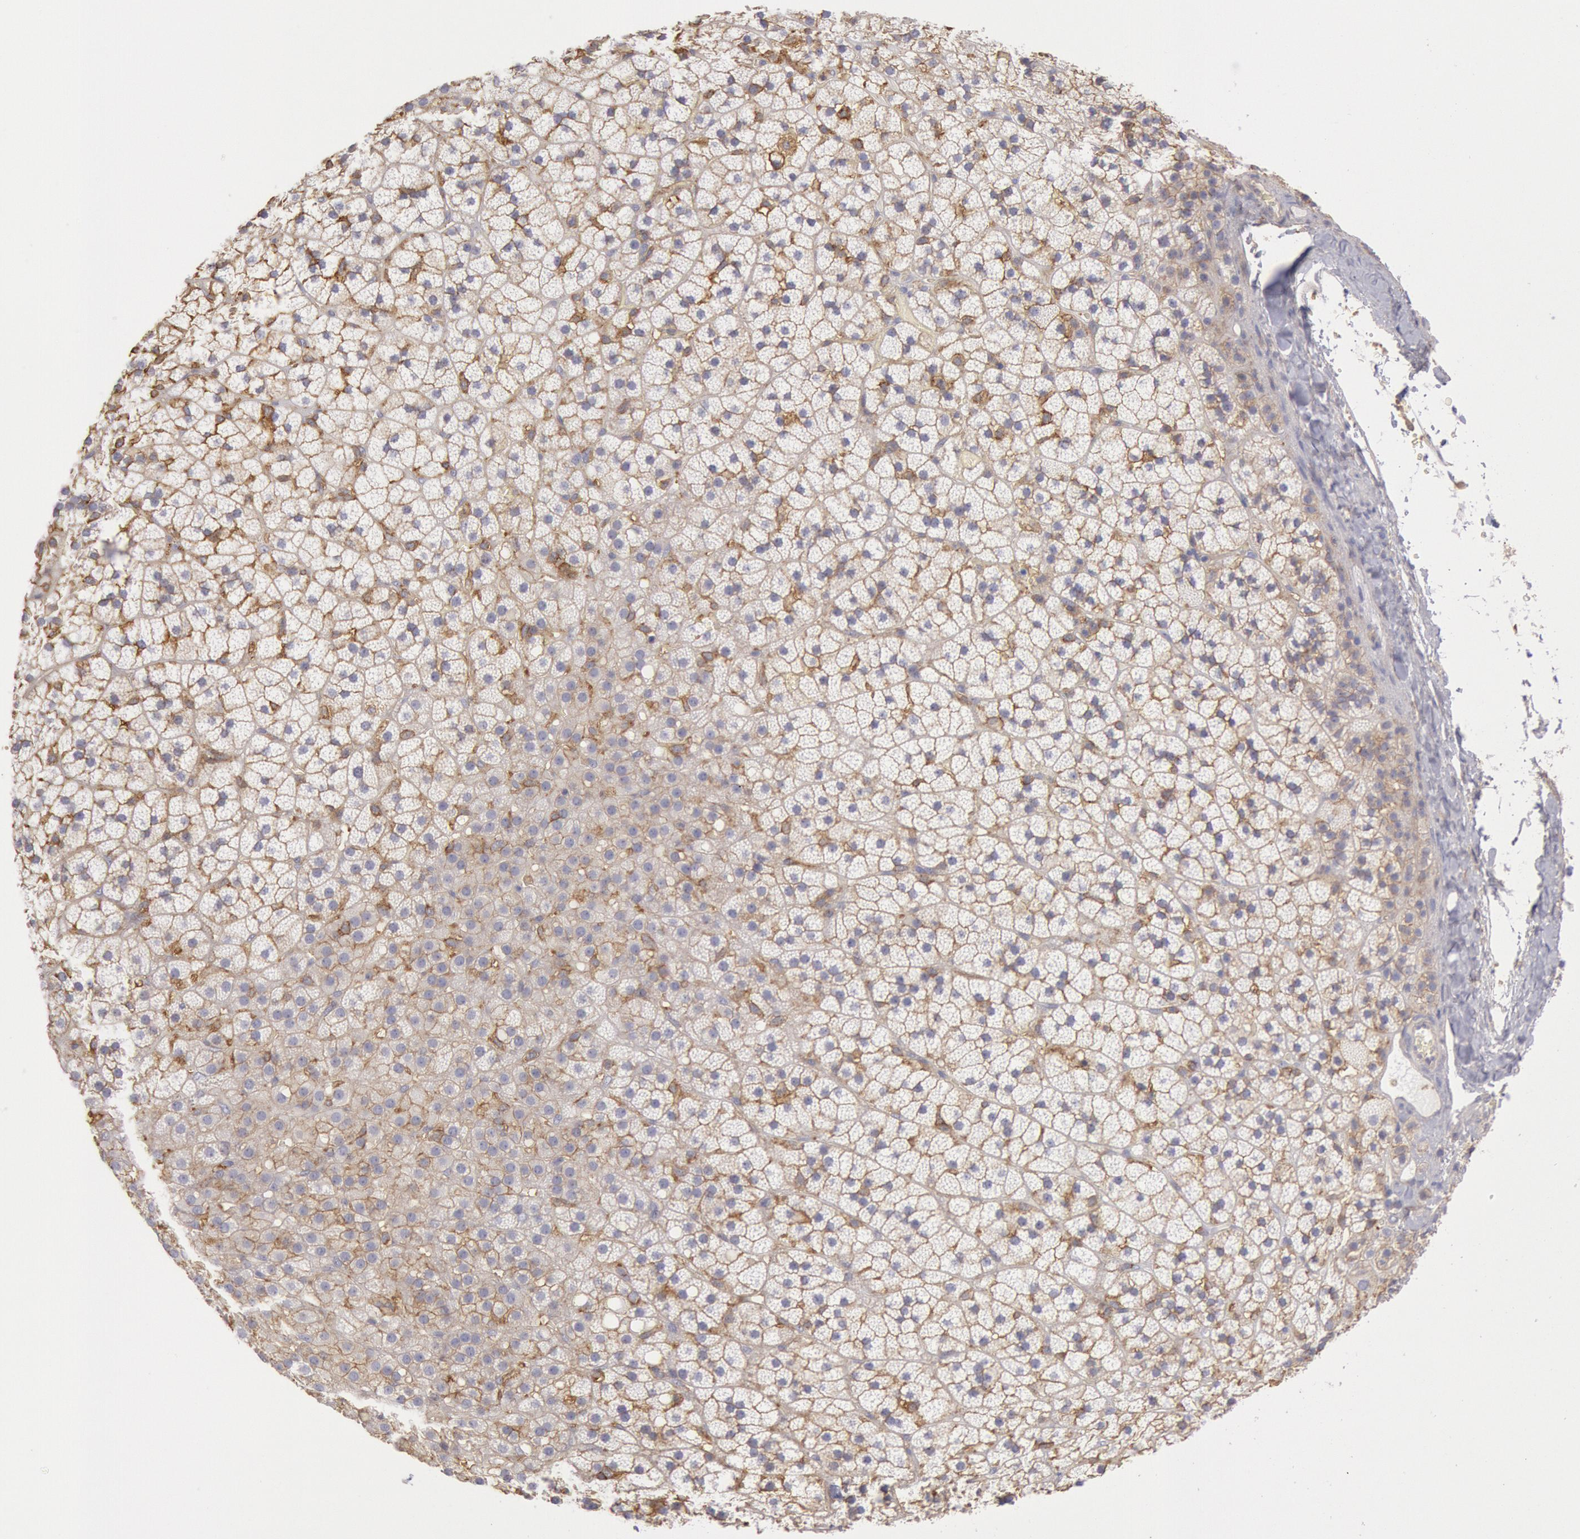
{"staining": {"intensity": "moderate", "quantity": ">75%", "location": "cytoplasmic/membranous"}, "tissue": "adrenal gland", "cell_type": "Glandular cells", "image_type": "normal", "snomed": [{"axis": "morphology", "description": "Normal tissue, NOS"}, {"axis": "topography", "description": "Adrenal gland"}], "caption": "The image displays immunohistochemical staining of benign adrenal gland. There is moderate cytoplasmic/membranous positivity is appreciated in about >75% of glandular cells.", "gene": "SNAP23", "patient": {"sex": "male", "age": 35}}